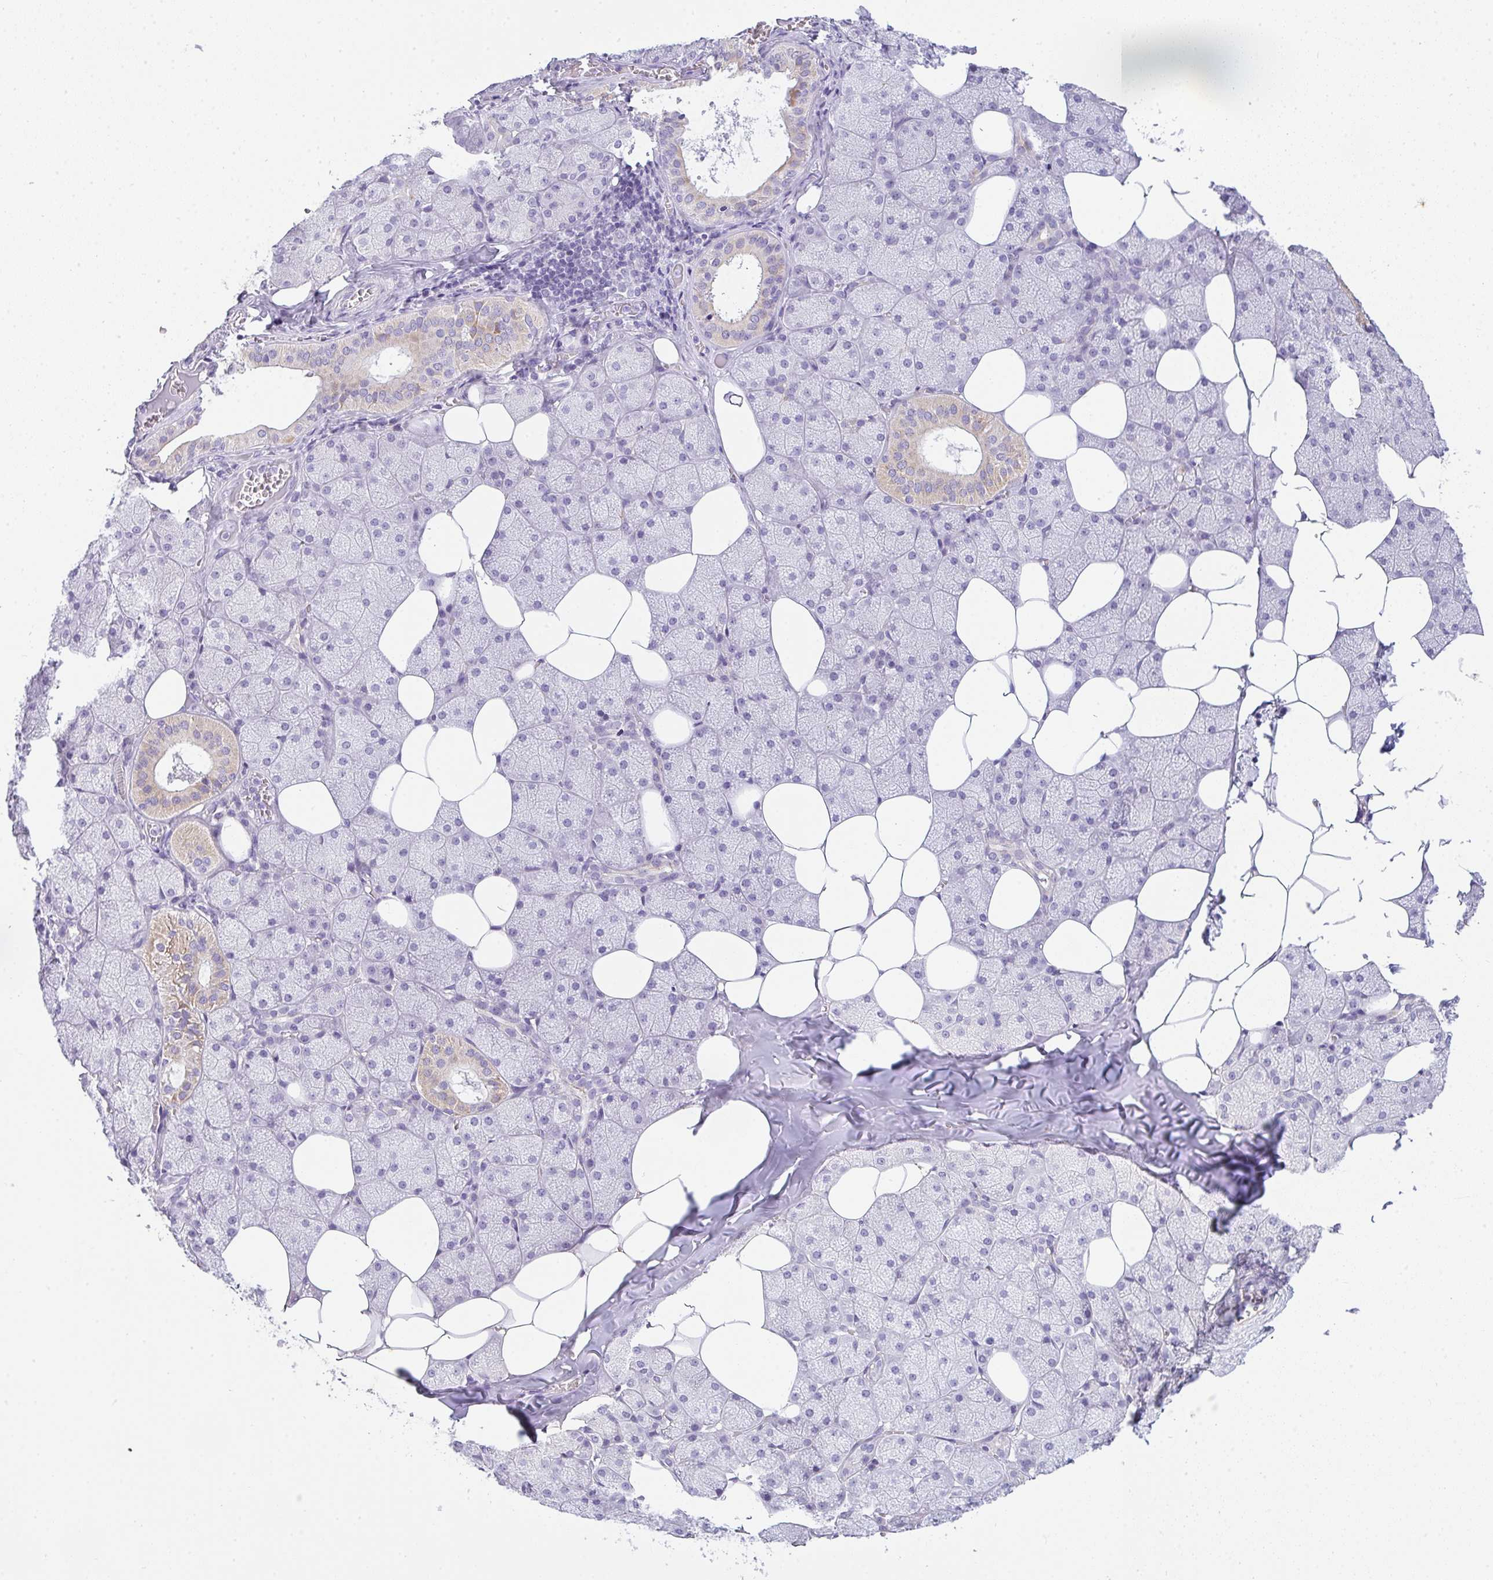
{"staining": {"intensity": "moderate", "quantity": "<25%", "location": "cytoplasmic/membranous"}, "tissue": "salivary gland", "cell_type": "Glandular cells", "image_type": "normal", "snomed": [{"axis": "morphology", "description": "Normal tissue, NOS"}, {"axis": "topography", "description": "Salivary gland"}, {"axis": "topography", "description": "Peripheral nerve tissue"}], "caption": "Protein staining of benign salivary gland exhibits moderate cytoplasmic/membranous expression in about <25% of glandular cells.", "gene": "COX7B", "patient": {"sex": "male", "age": 38}}